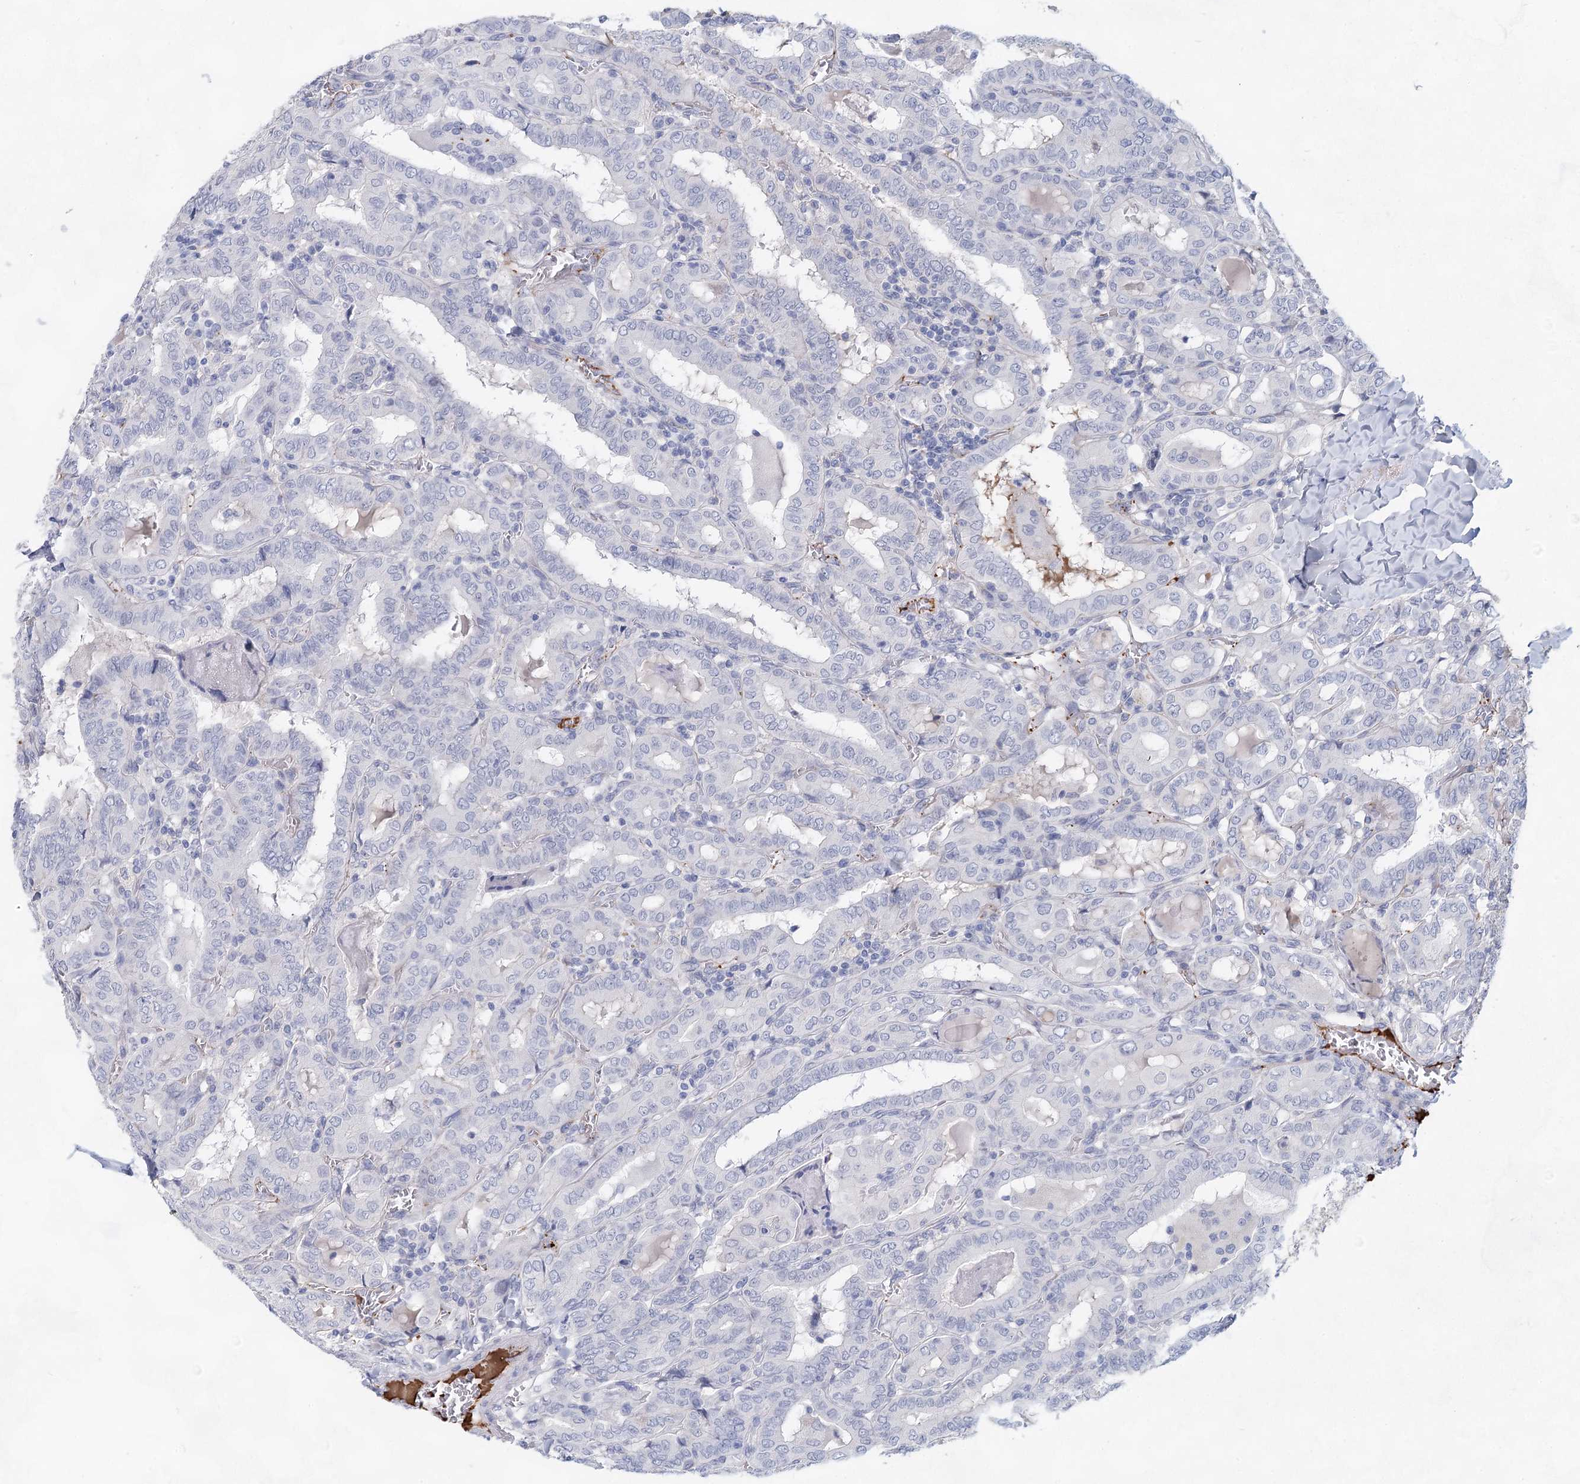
{"staining": {"intensity": "negative", "quantity": "none", "location": "none"}, "tissue": "thyroid cancer", "cell_type": "Tumor cells", "image_type": "cancer", "snomed": [{"axis": "morphology", "description": "Papillary adenocarcinoma, NOS"}, {"axis": "topography", "description": "Thyroid gland"}], "caption": "This is an immunohistochemistry histopathology image of thyroid cancer. There is no staining in tumor cells.", "gene": "TASOR2", "patient": {"sex": "female", "age": 72}}